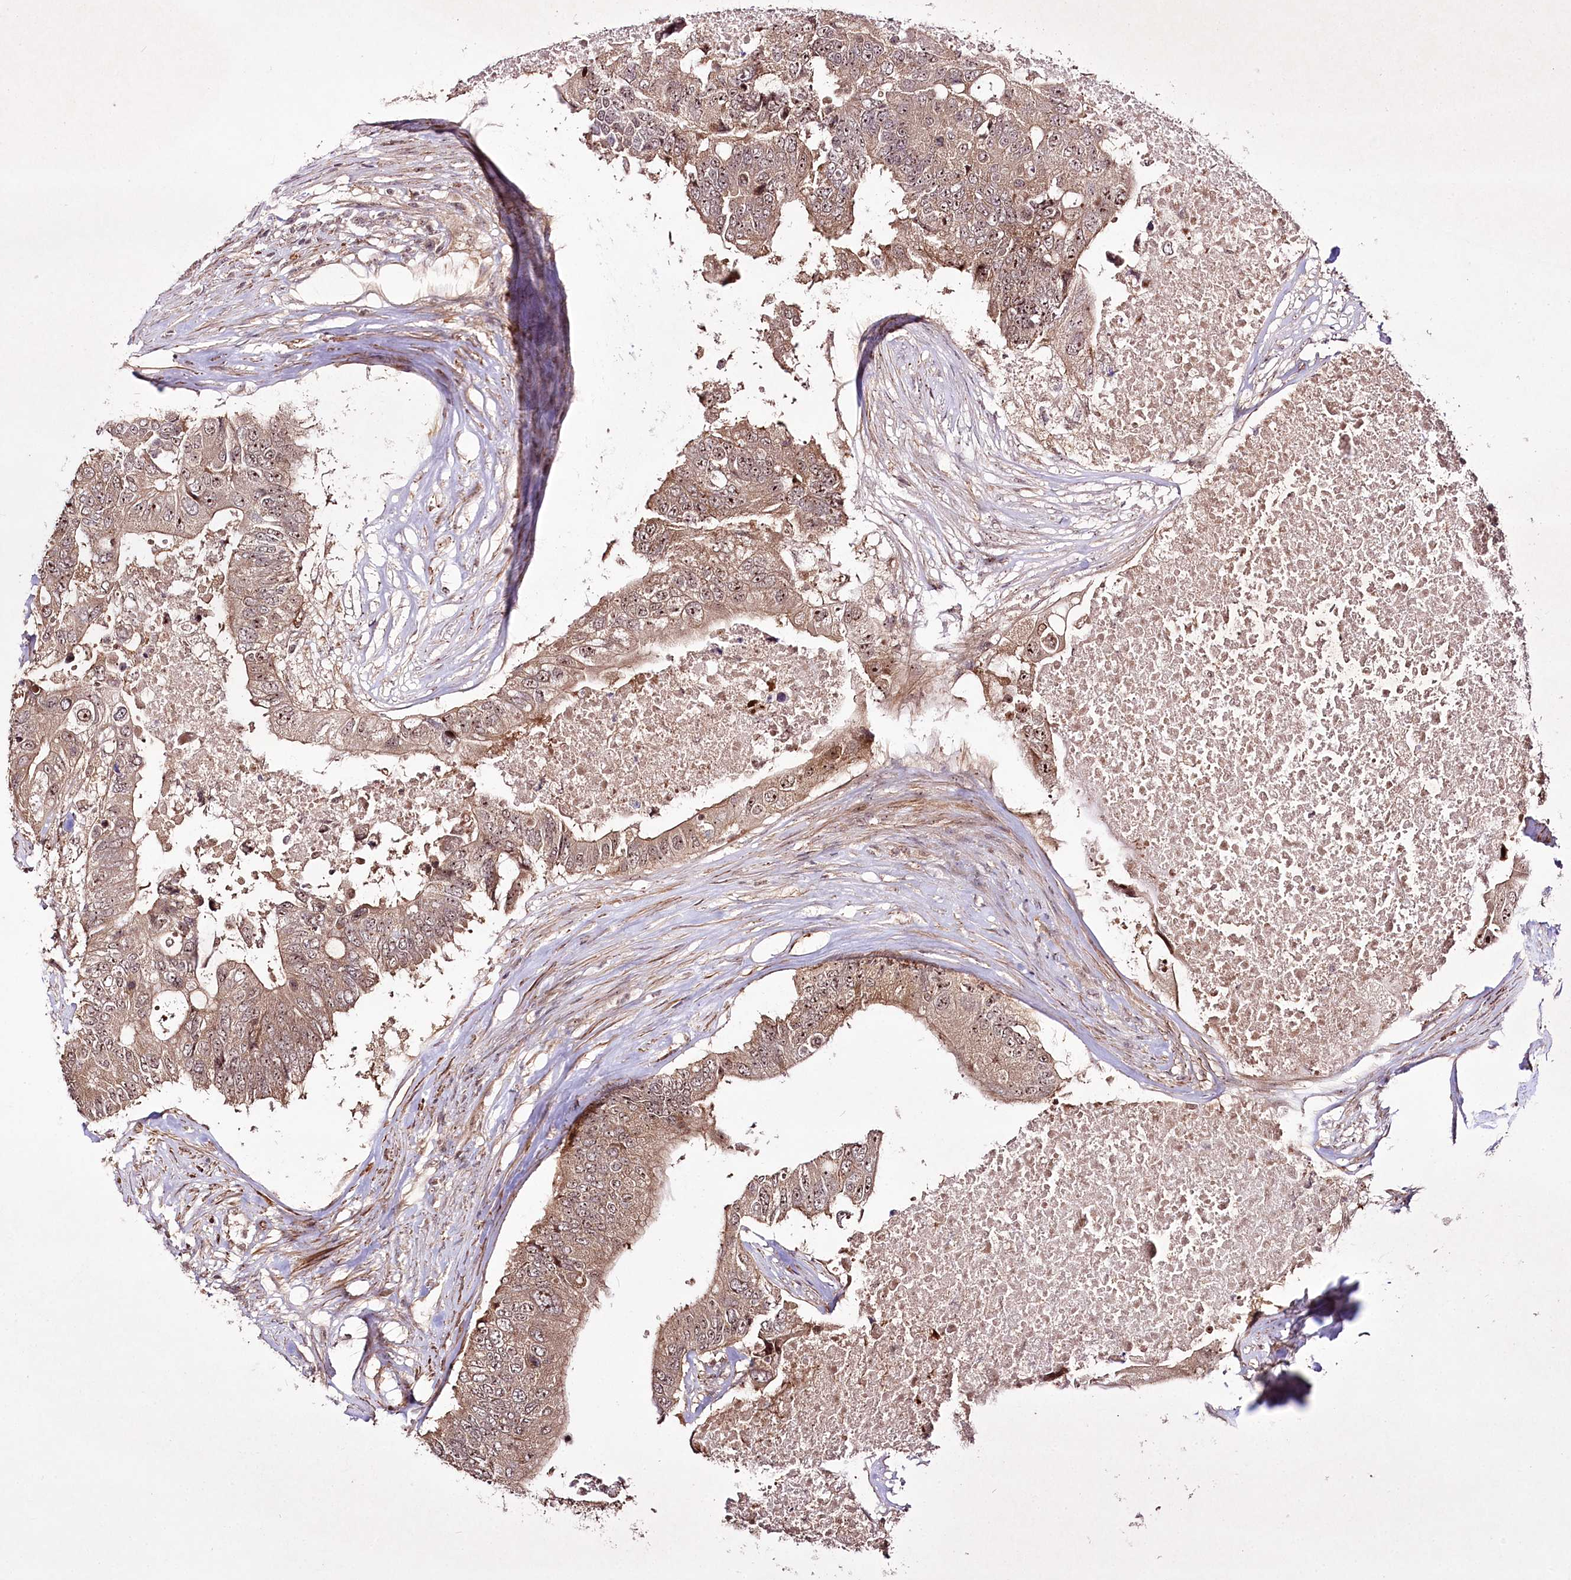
{"staining": {"intensity": "moderate", "quantity": ">75%", "location": "cytoplasmic/membranous,nuclear"}, "tissue": "colorectal cancer", "cell_type": "Tumor cells", "image_type": "cancer", "snomed": [{"axis": "morphology", "description": "Adenocarcinoma, NOS"}, {"axis": "topography", "description": "Colon"}], "caption": "The immunohistochemical stain shows moderate cytoplasmic/membranous and nuclear expression in tumor cells of adenocarcinoma (colorectal) tissue. The staining was performed using DAB, with brown indicating positive protein expression. Nuclei are stained blue with hematoxylin.", "gene": "CCDC59", "patient": {"sex": "male", "age": 71}}